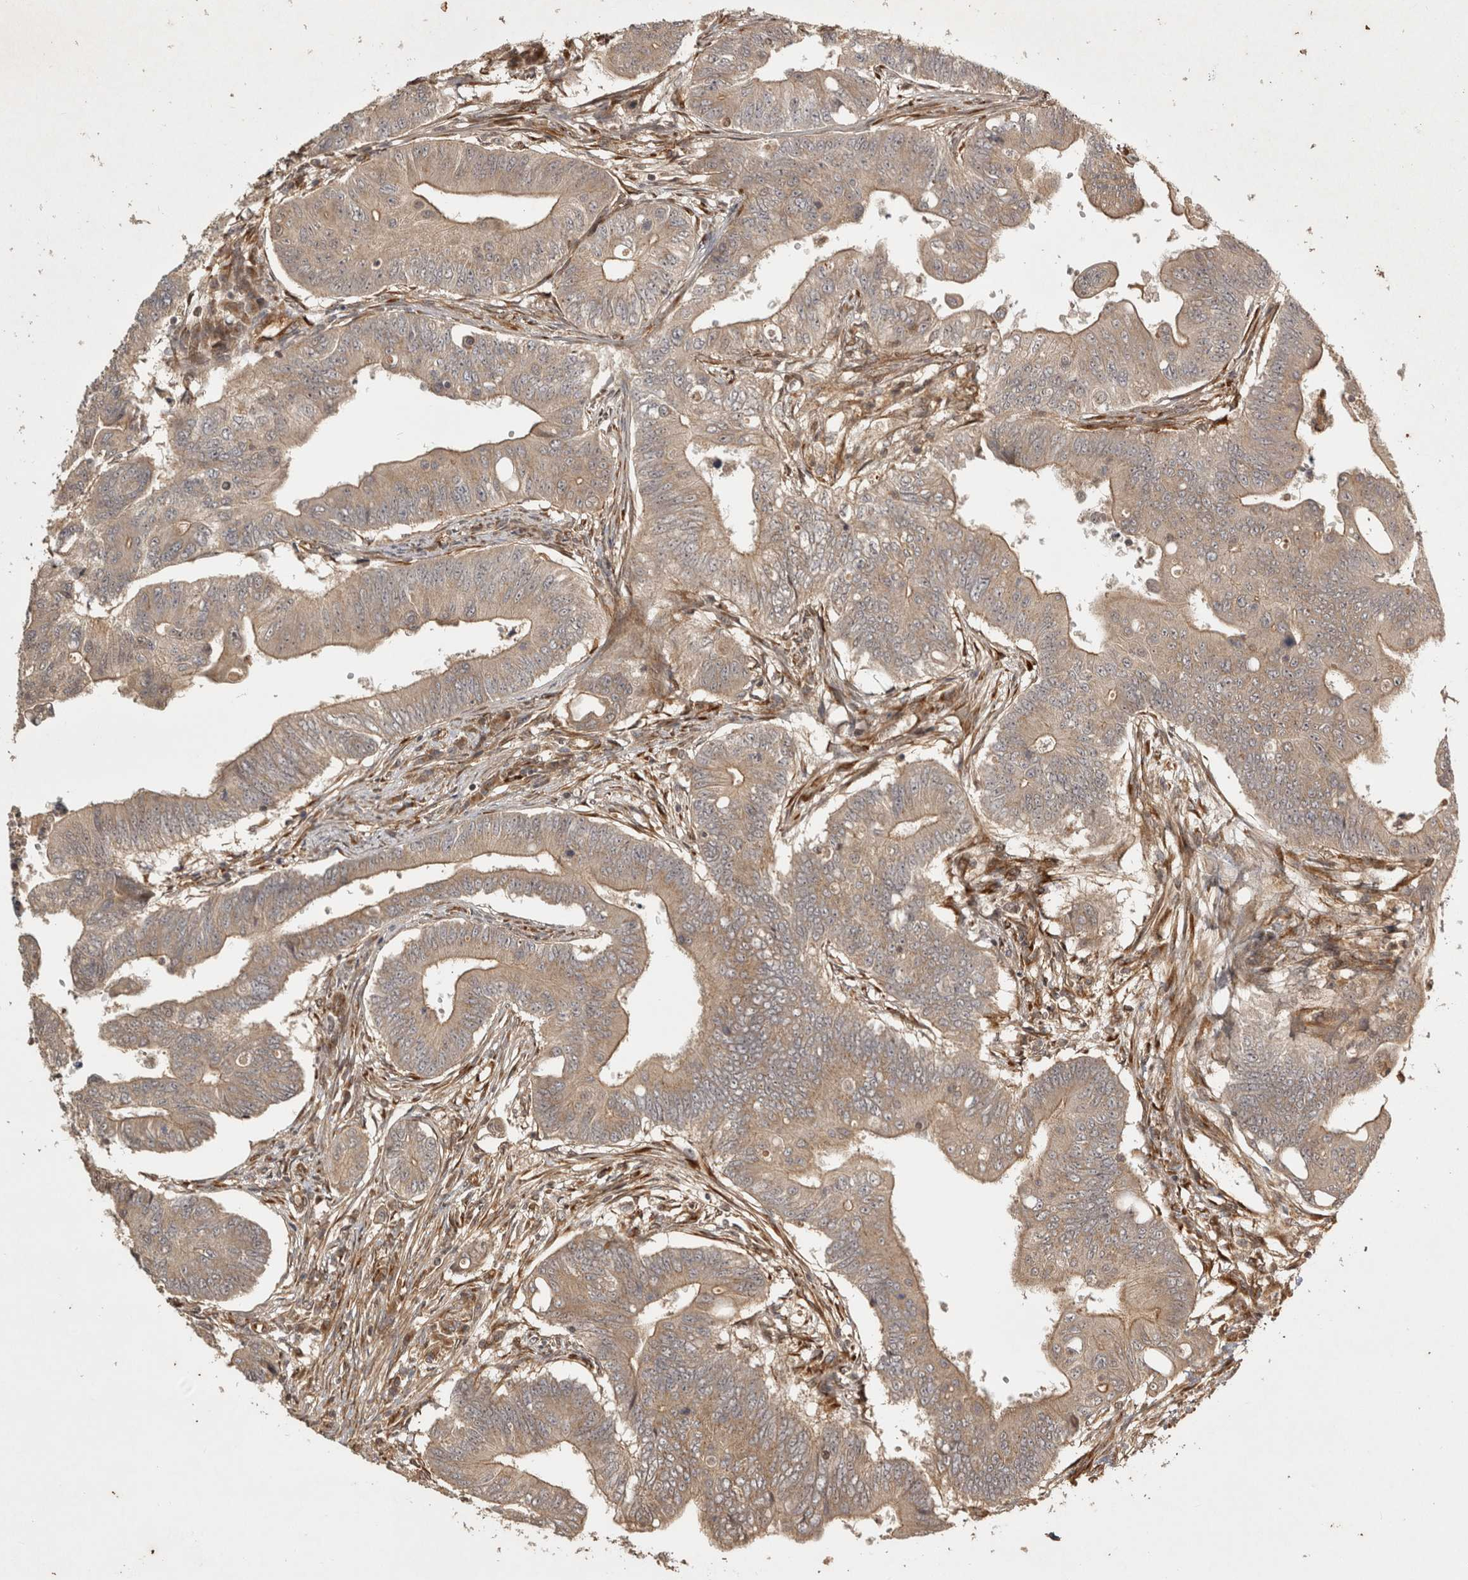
{"staining": {"intensity": "weak", "quantity": ">75%", "location": "cytoplasmic/membranous"}, "tissue": "colorectal cancer", "cell_type": "Tumor cells", "image_type": "cancer", "snomed": [{"axis": "morphology", "description": "Adenoma, NOS"}, {"axis": "morphology", "description": "Adenocarcinoma, NOS"}, {"axis": "topography", "description": "Colon"}], "caption": "There is low levels of weak cytoplasmic/membranous positivity in tumor cells of colorectal adenocarcinoma, as demonstrated by immunohistochemical staining (brown color).", "gene": "CAMSAP2", "patient": {"sex": "male", "age": 79}}